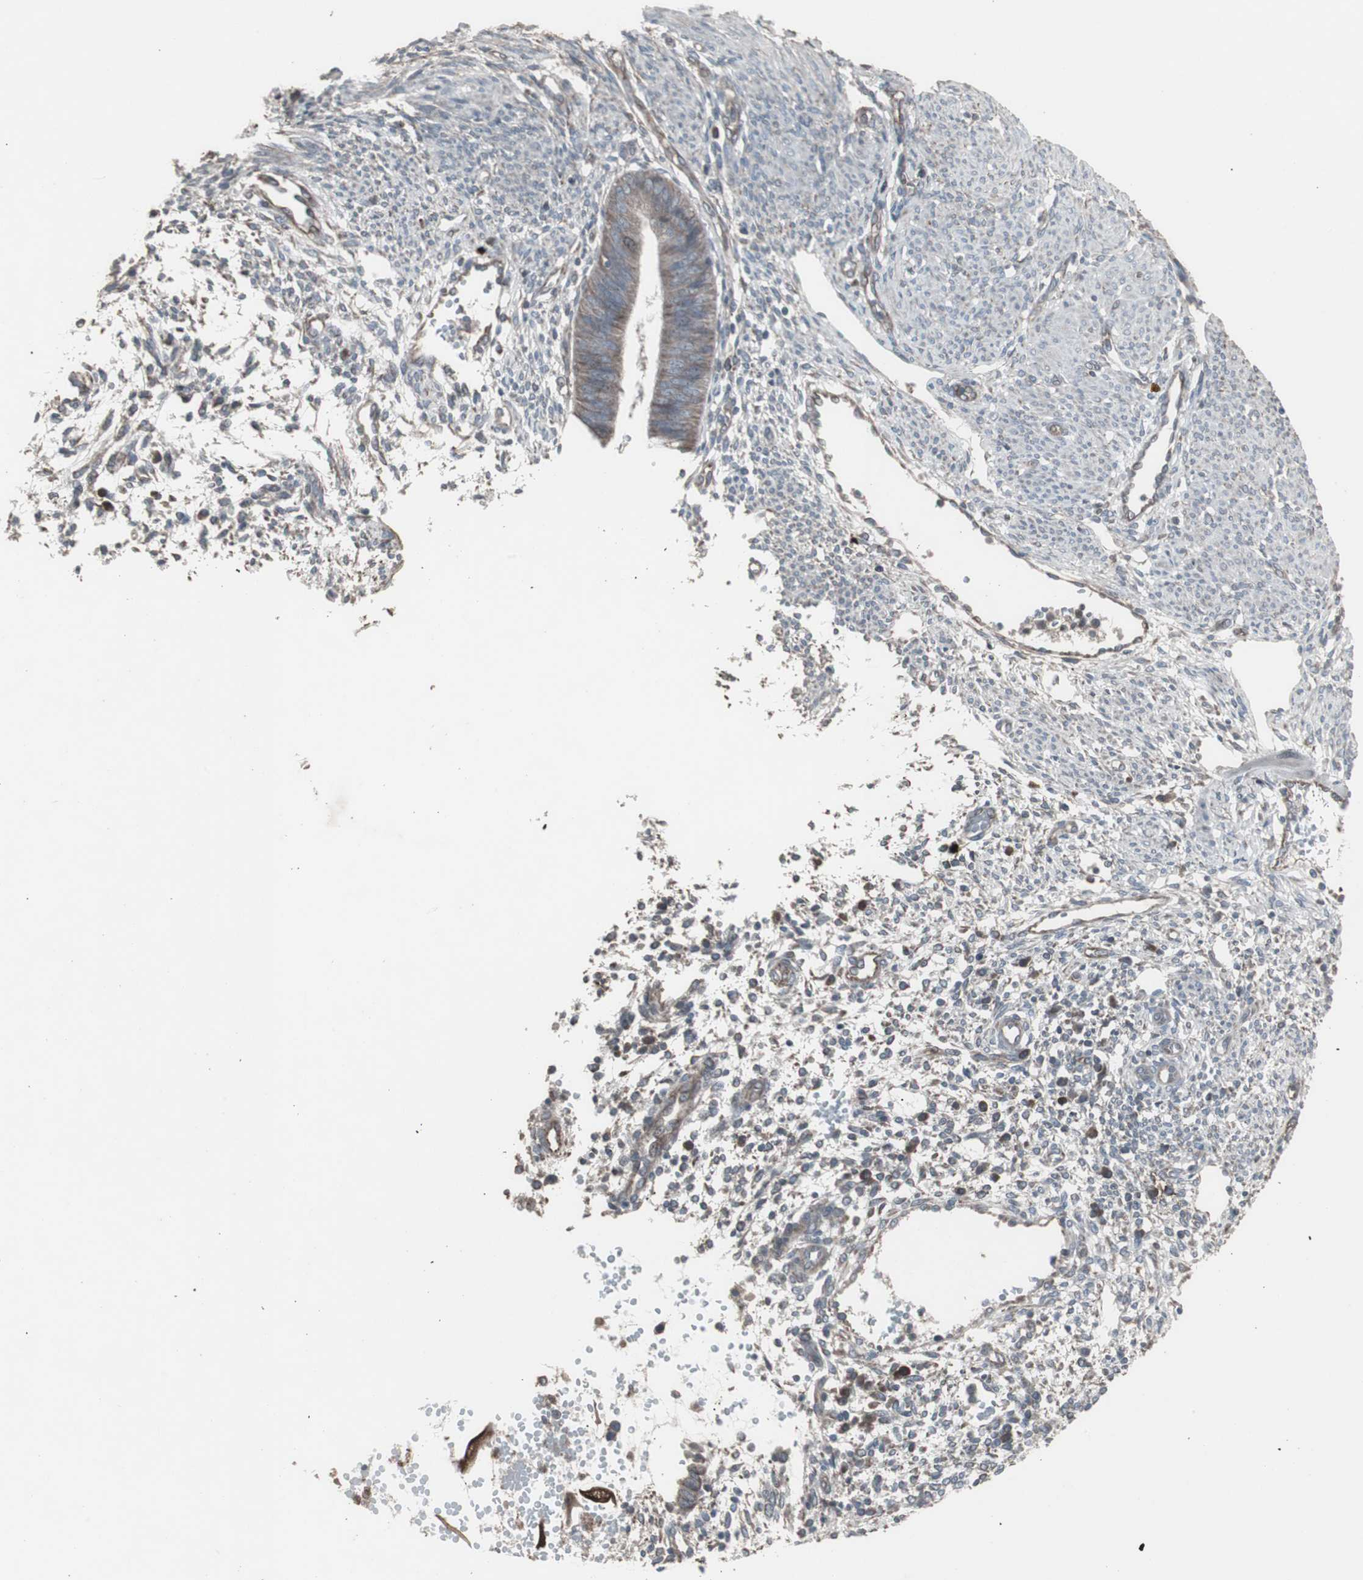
{"staining": {"intensity": "negative", "quantity": "none", "location": "none"}, "tissue": "endometrium", "cell_type": "Cells in endometrial stroma", "image_type": "normal", "snomed": [{"axis": "morphology", "description": "Normal tissue, NOS"}, {"axis": "topography", "description": "Endometrium"}], "caption": "High magnification brightfield microscopy of unremarkable endometrium stained with DAB (brown) and counterstained with hematoxylin (blue): cells in endometrial stroma show no significant expression.", "gene": "SSTR2", "patient": {"sex": "female", "age": 35}}